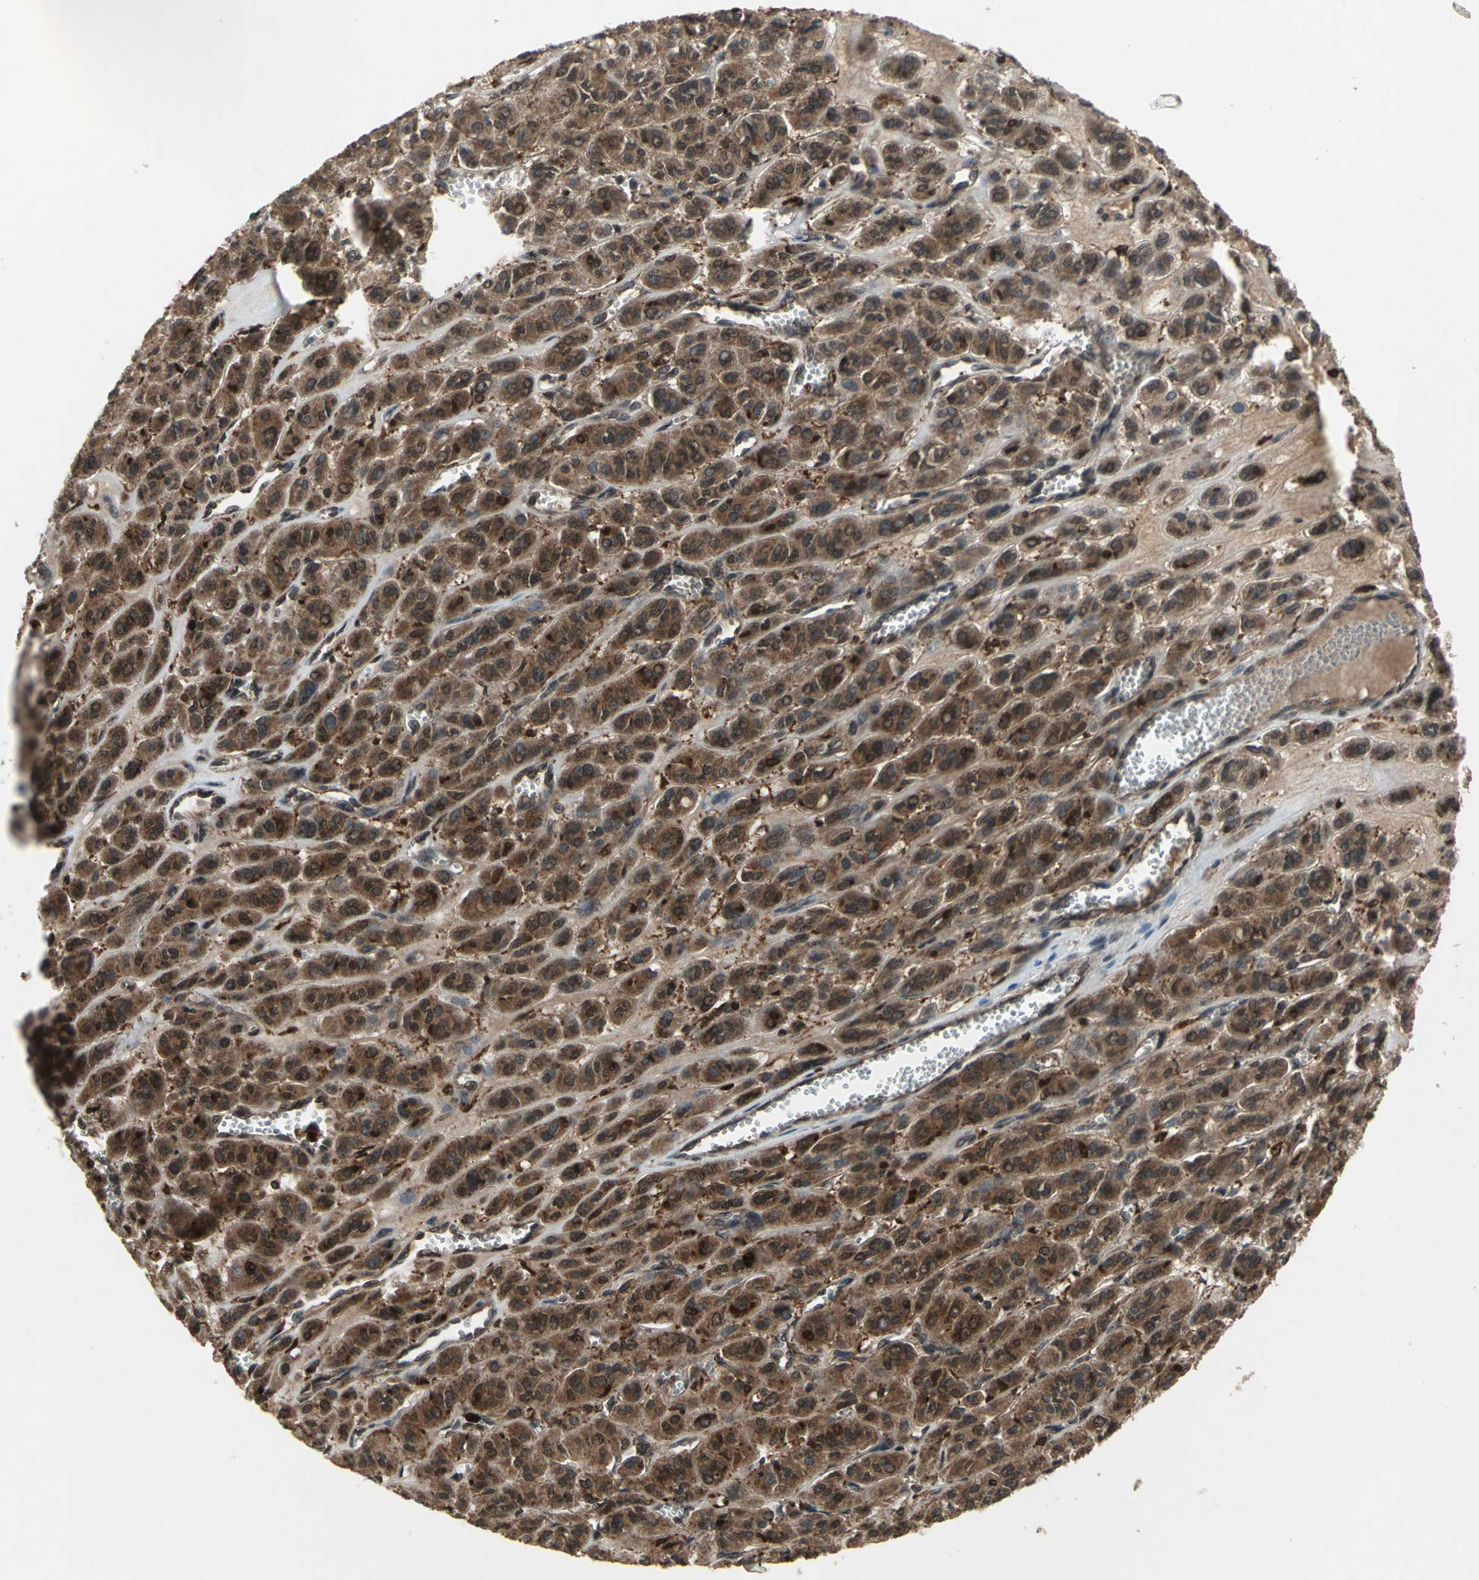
{"staining": {"intensity": "strong", "quantity": ">75%", "location": "cytoplasmic/membranous"}, "tissue": "thyroid cancer", "cell_type": "Tumor cells", "image_type": "cancer", "snomed": [{"axis": "morphology", "description": "Follicular adenoma carcinoma, NOS"}, {"axis": "topography", "description": "Thyroid gland"}], "caption": "Brown immunohistochemical staining in follicular adenoma carcinoma (thyroid) demonstrates strong cytoplasmic/membranous positivity in approximately >75% of tumor cells.", "gene": "PYCARD", "patient": {"sex": "female", "age": 71}}